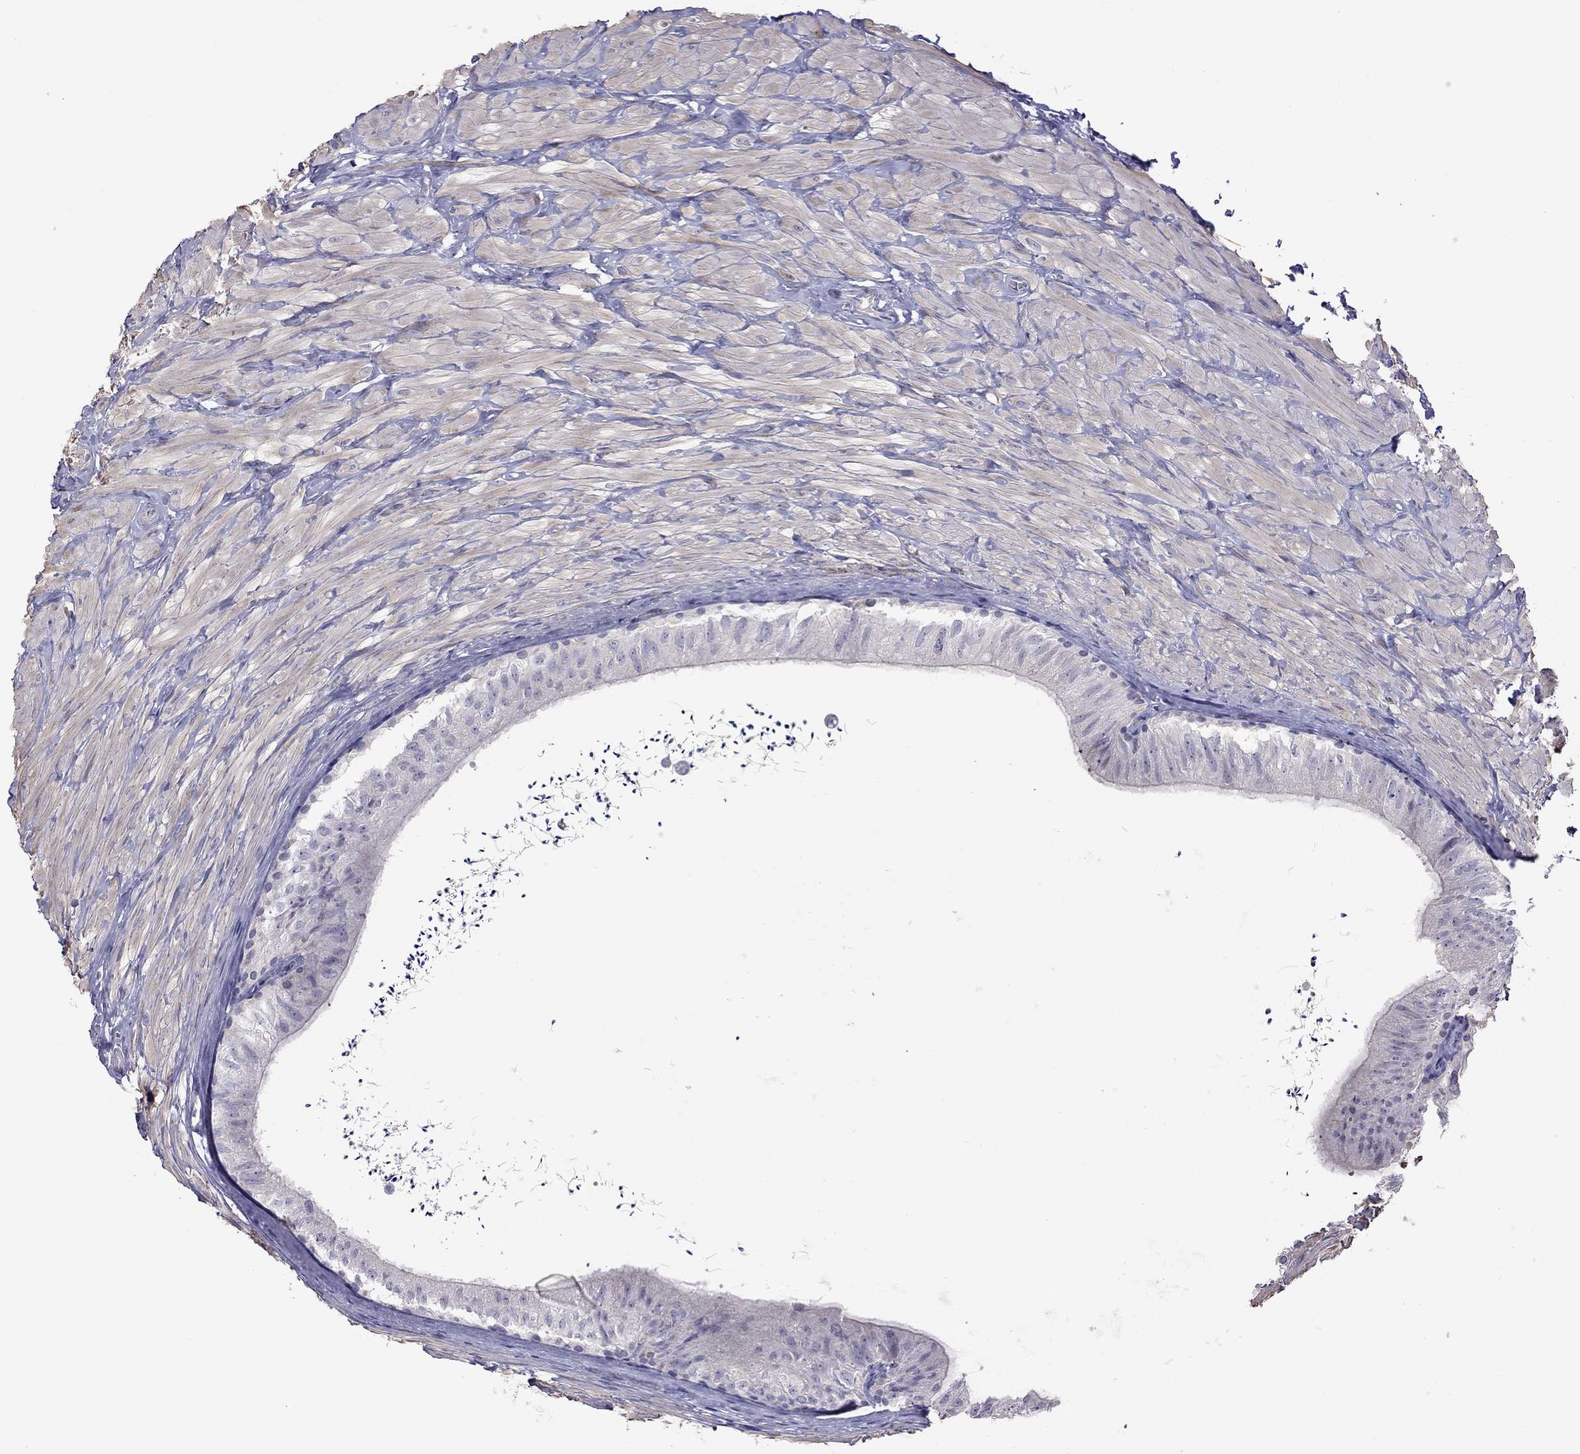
{"staining": {"intensity": "negative", "quantity": "none", "location": "none"}, "tissue": "epididymis", "cell_type": "Glandular cells", "image_type": "normal", "snomed": [{"axis": "morphology", "description": "Normal tissue, NOS"}, {"axis": "topography", "description": "Epididymis"}], "caption": "Immunohistochemistry micrograph of normal epididymis stained for a protein (brown), which exhibits no staining in glandular cells. The staining is performed using DAB (3,3'-diaminobenzidine) brown chromogen with nuclei counter-stained in using hematoxylin.", "gene": "FEZ1", "patient": {"sex": "male", "age": 32}}